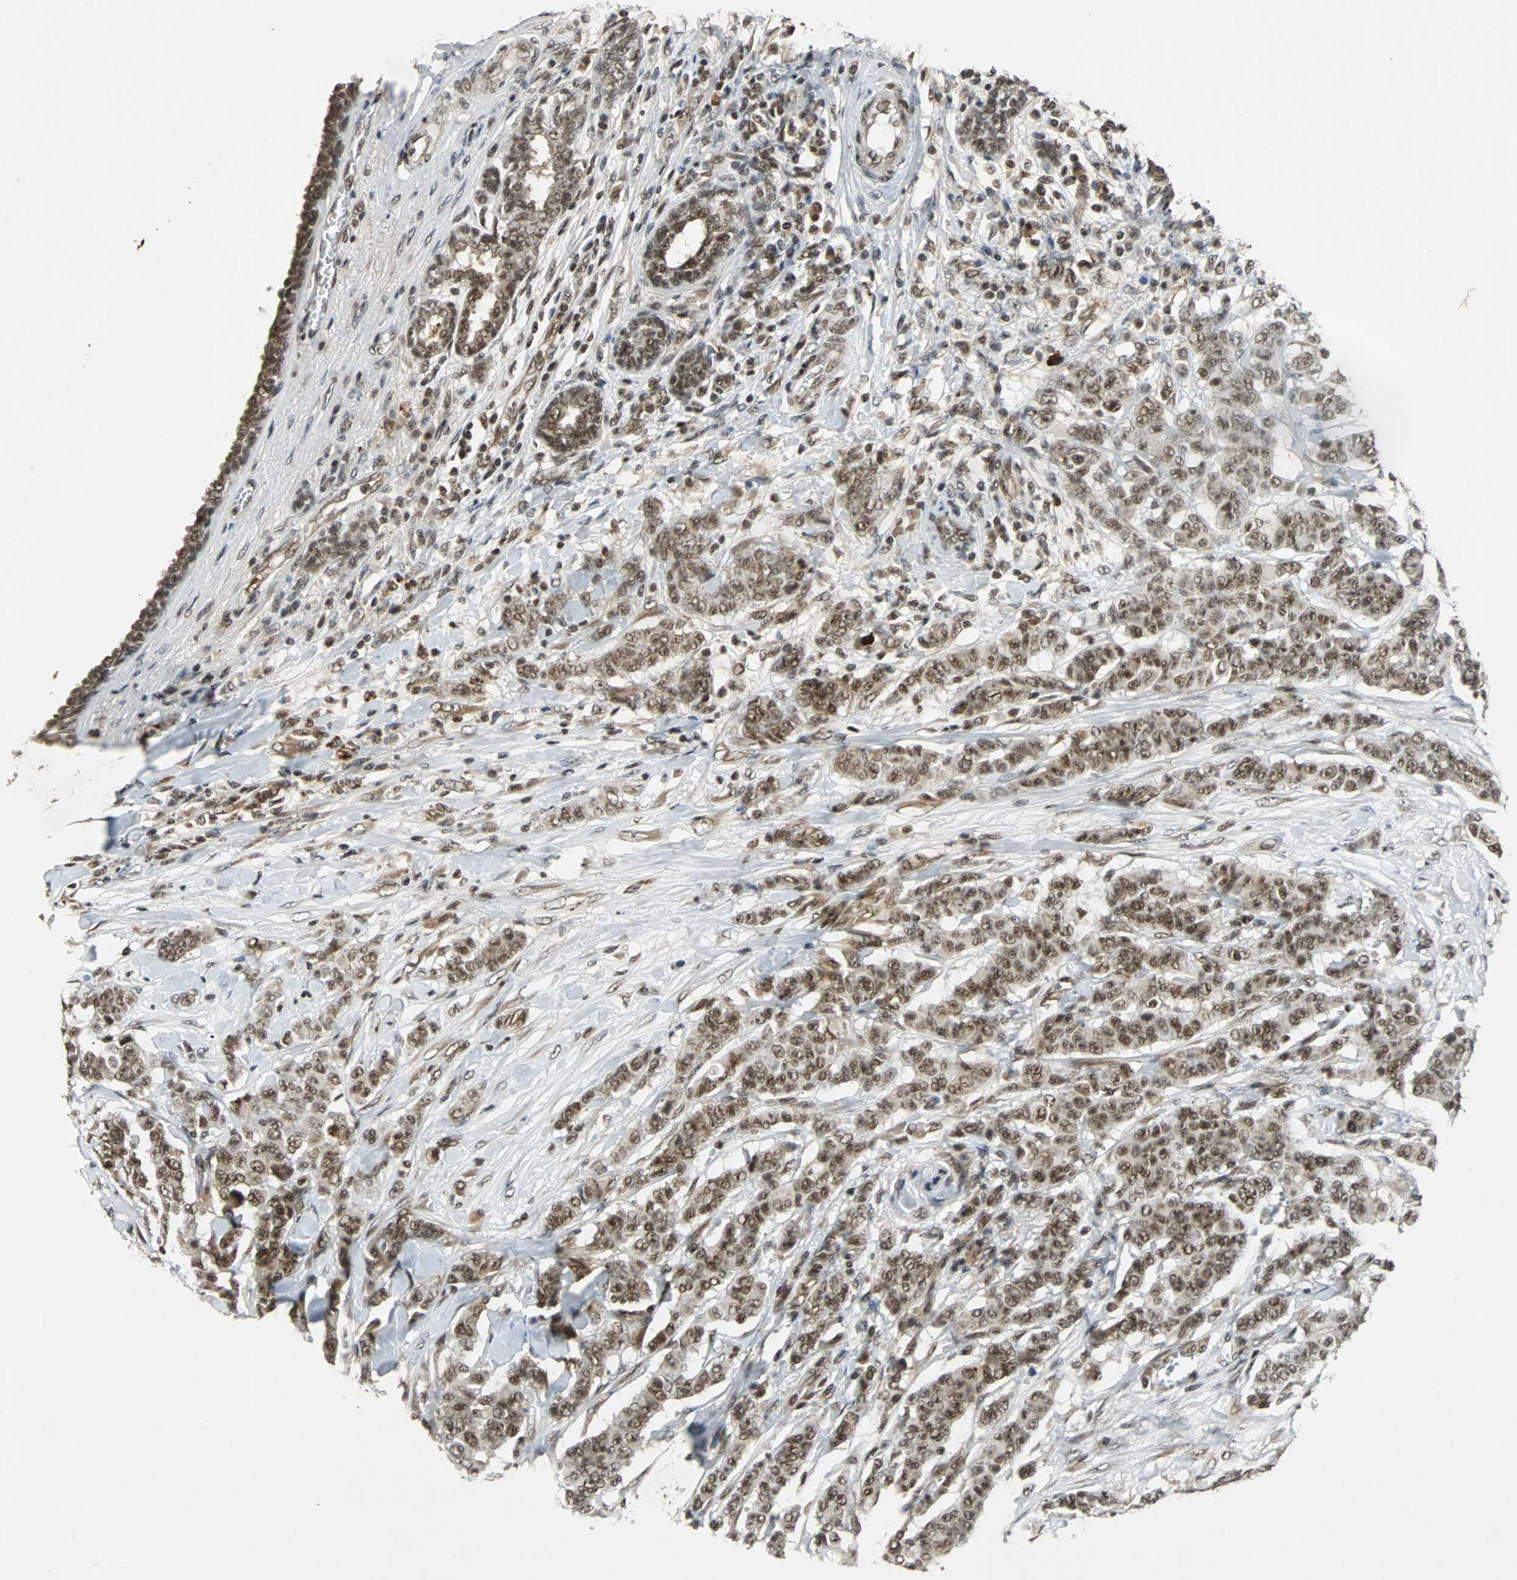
{"staining": {"intensity": "moderate", "quantity": ">75%", "location": "nuclear"}, "tissue": "breast cancer", "cell_type": "Tumor cells", "image_type": "cancer", "snomed": [{"axis": "morphology", "description": "Duct carcinoma"}, {"axis": "topography", "description": "Breast"}], "caption": "Invasive ductal carcinoma (breast) was stained to show a protein in brown. There is medium levels of moderate nuclear expression in about >75% of tumor cells.", "gene": "TAF5", "patient": {"sex": "female", "age": 40}}